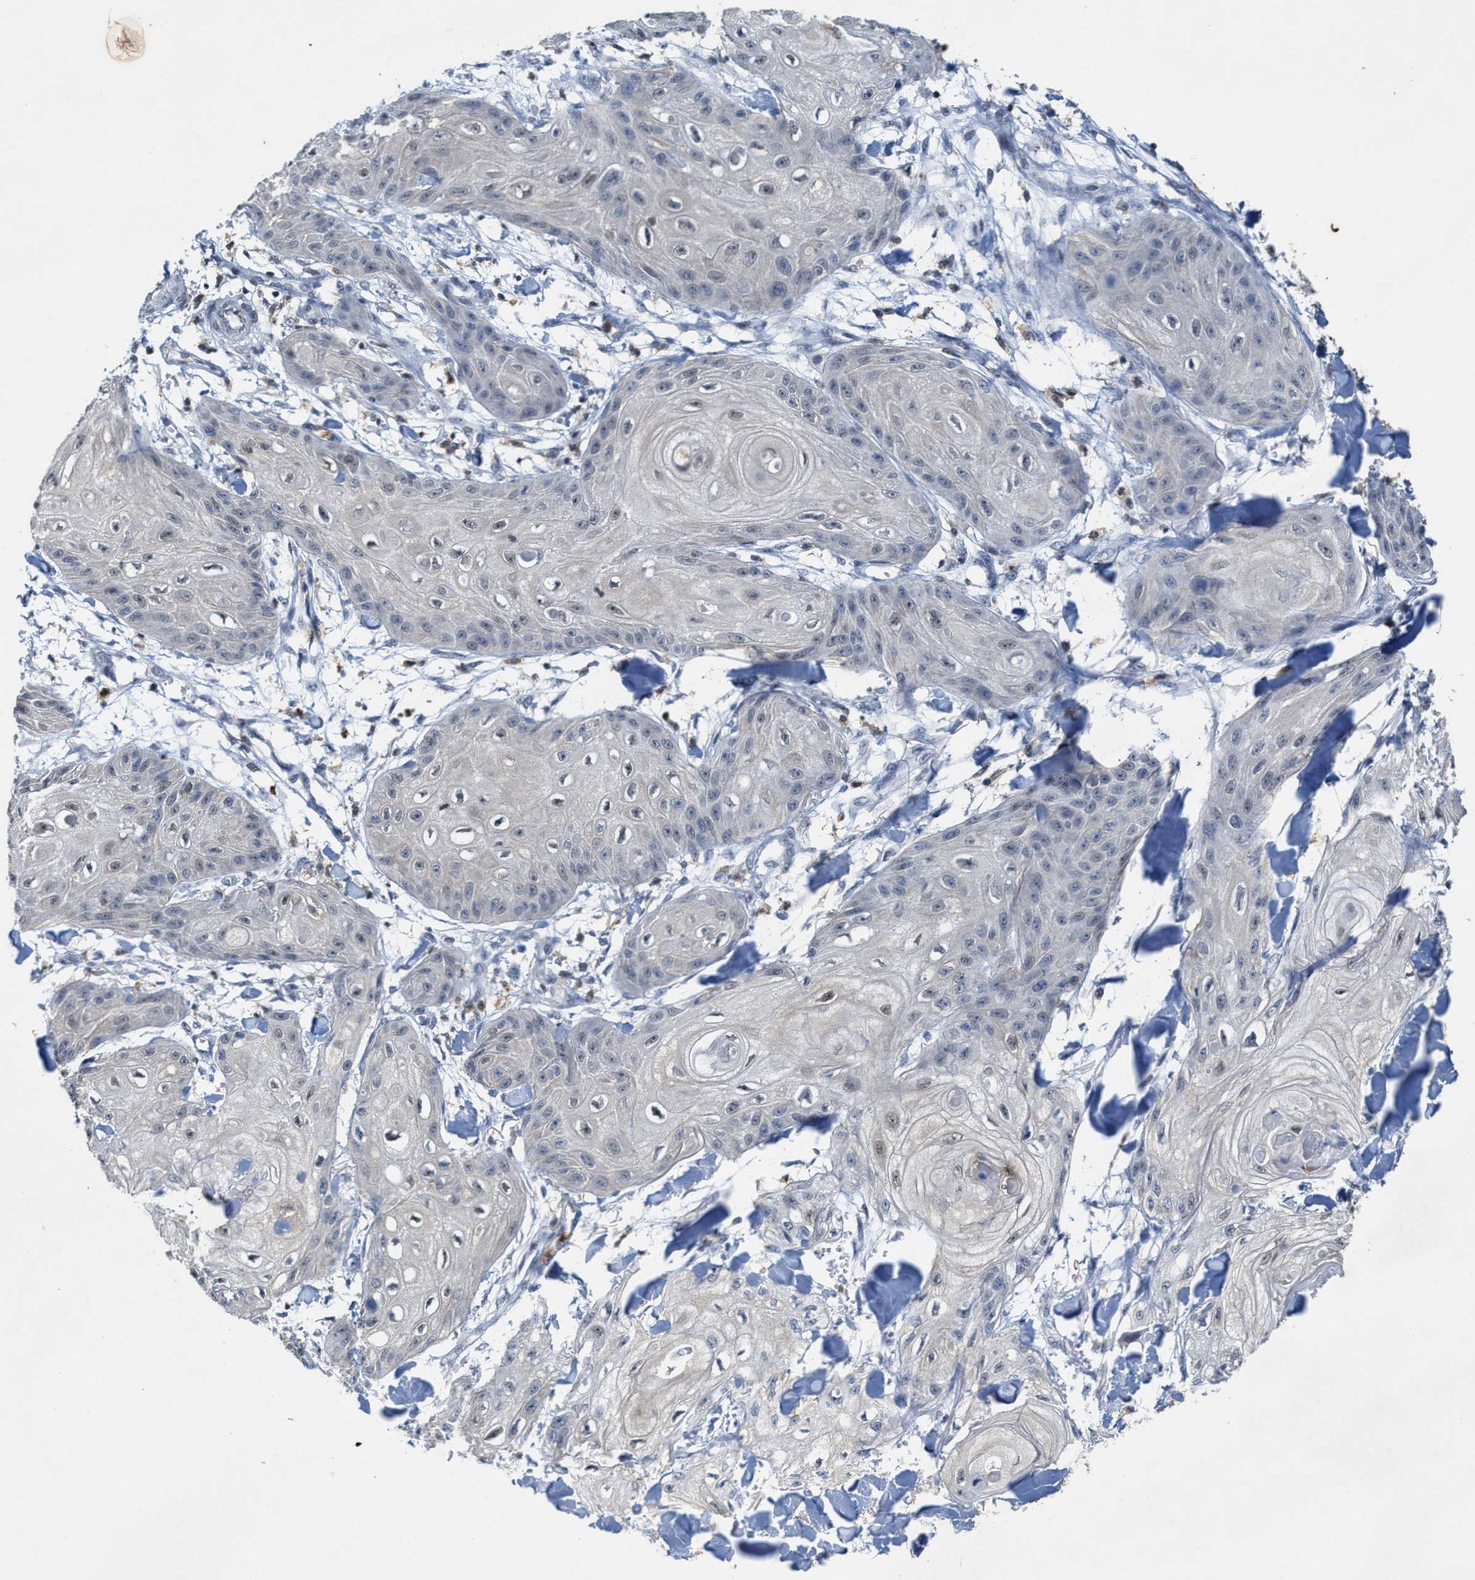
{"staining": {"intensity": "negative", "quantity": "none", "location": "none"}, "tissue": "skin cancer", "cell_type": "Tumor cells", "image_type": "cancer", "snomed": [{"axis": "morphology", "description": "Squamous cell carcinoma, NOS"}, {"axis": "topography", "description": "Skin"}], "caption": "Tumor cells are negative for brown protein staining in skin cancer.", "gene": "FGD3", "patient": {"sex": "male", "age": 74}}